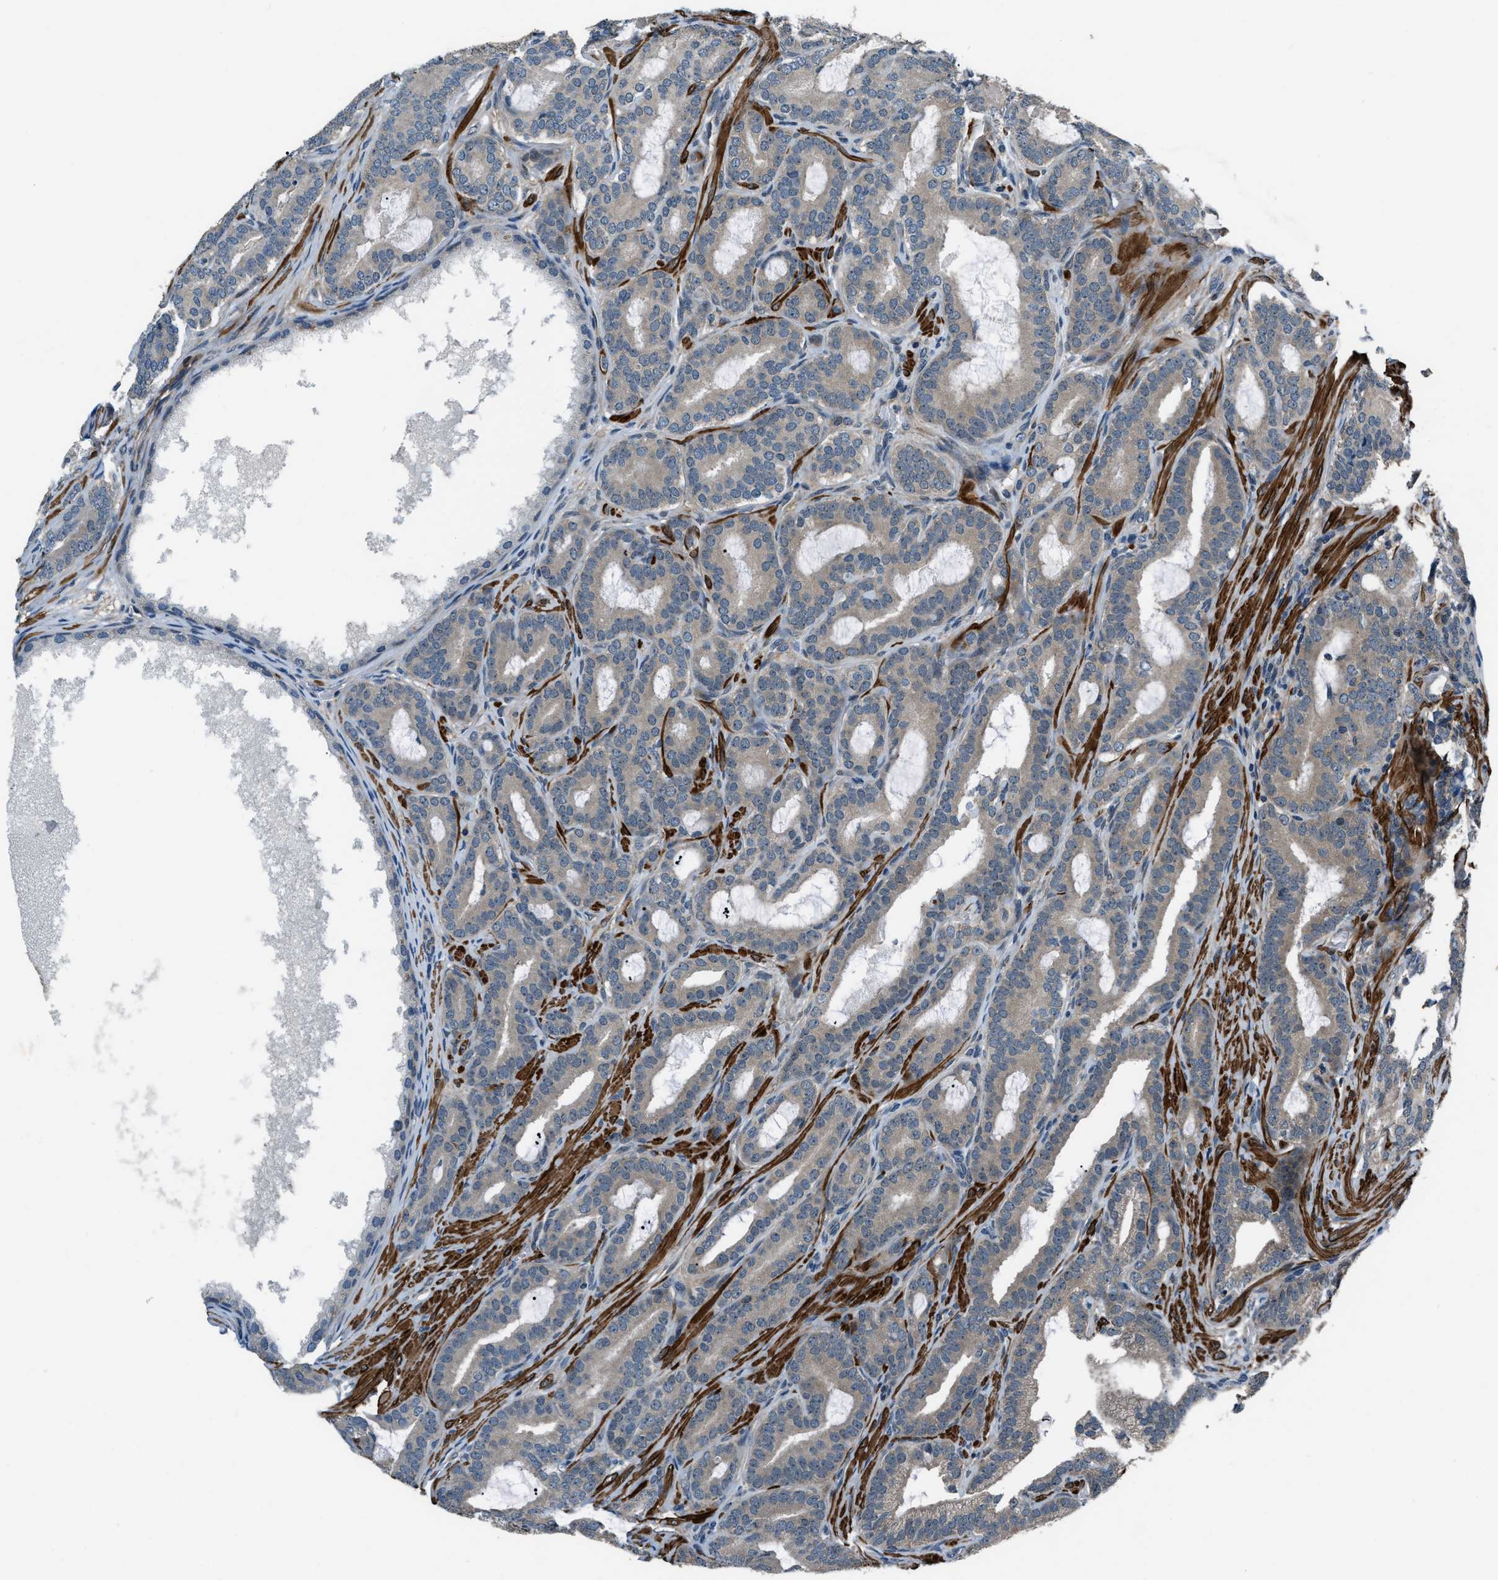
{"staining": {"intensity": "weak", "quantity": ">75%", "location": "cytoplasmic/membranous"}, "tissue": "prostate cancer", "cell_type": "Tumor cells", "image_type": "cancer", "snomed": [{"axis": "morphology", "description": "Adenocarcinoma, High grade"}, {"axis": "topography", "description": "Prostate"}], "caption": "Immunohistochemical staining of human prostate cancer (adenocarcinoma (high-grade)) displays low levels of weak cytoplasmic/membranous staining in about >75% of tumor cells.", "gene": "NUDCD3", "patient": {"sex": "male", "age": 60}}